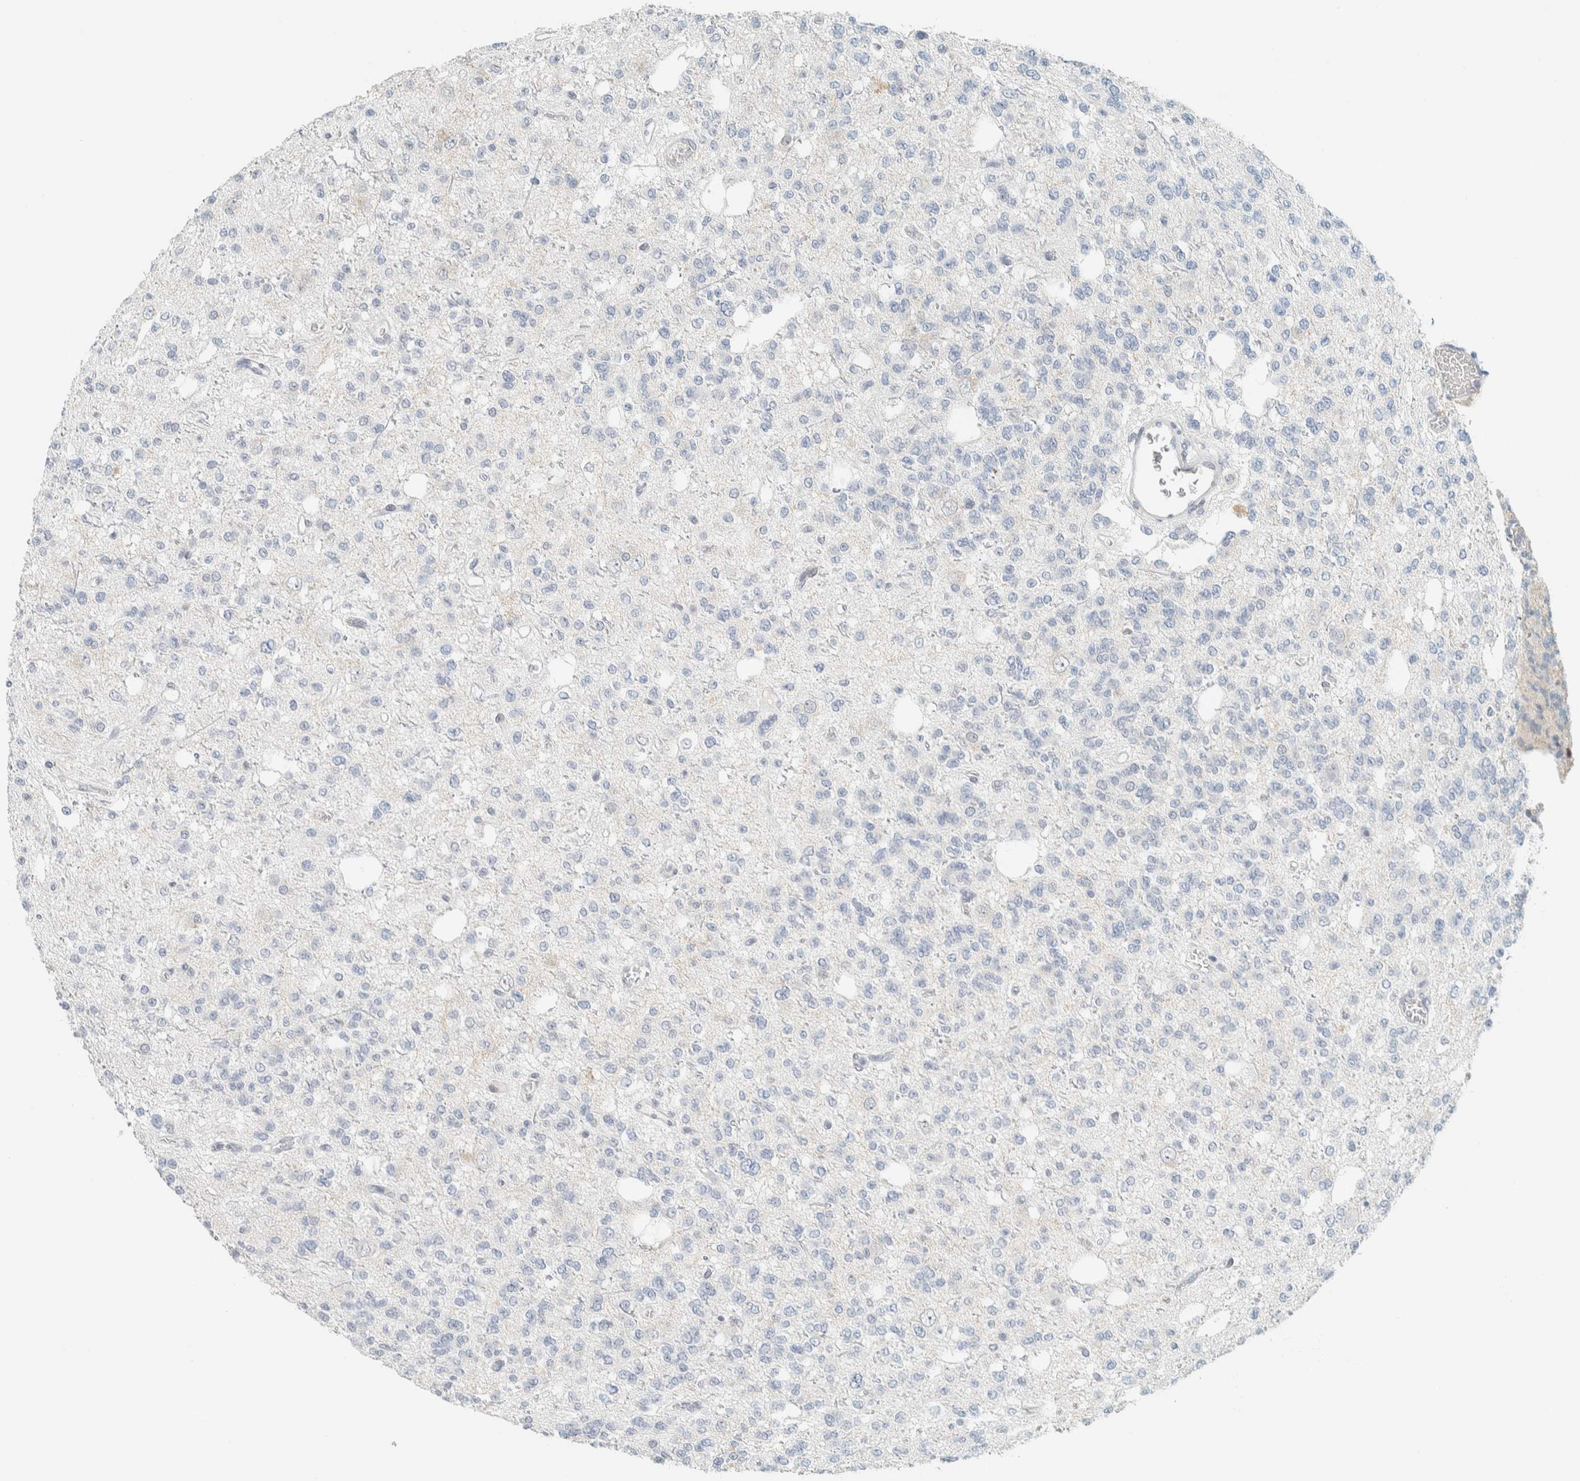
{"staining": {"intensity": "negative", "quantity": "none", "location": "none"}, "tissue": "glioma", "cell_type": "Tumor cells", "image_type": "cancer", "snomed": [{"axis": "morphology", "description": "Glioma, malignant, Low grade"}, {"axis": "topography", "description": "Brain"}], "caption": "An immunohistochemistry histopathology image of glioma is shown. There is no staining in tumor cells of glioma.", "gene": "C1QTNF12", "patient": {"sex": "male", "age": 38}}